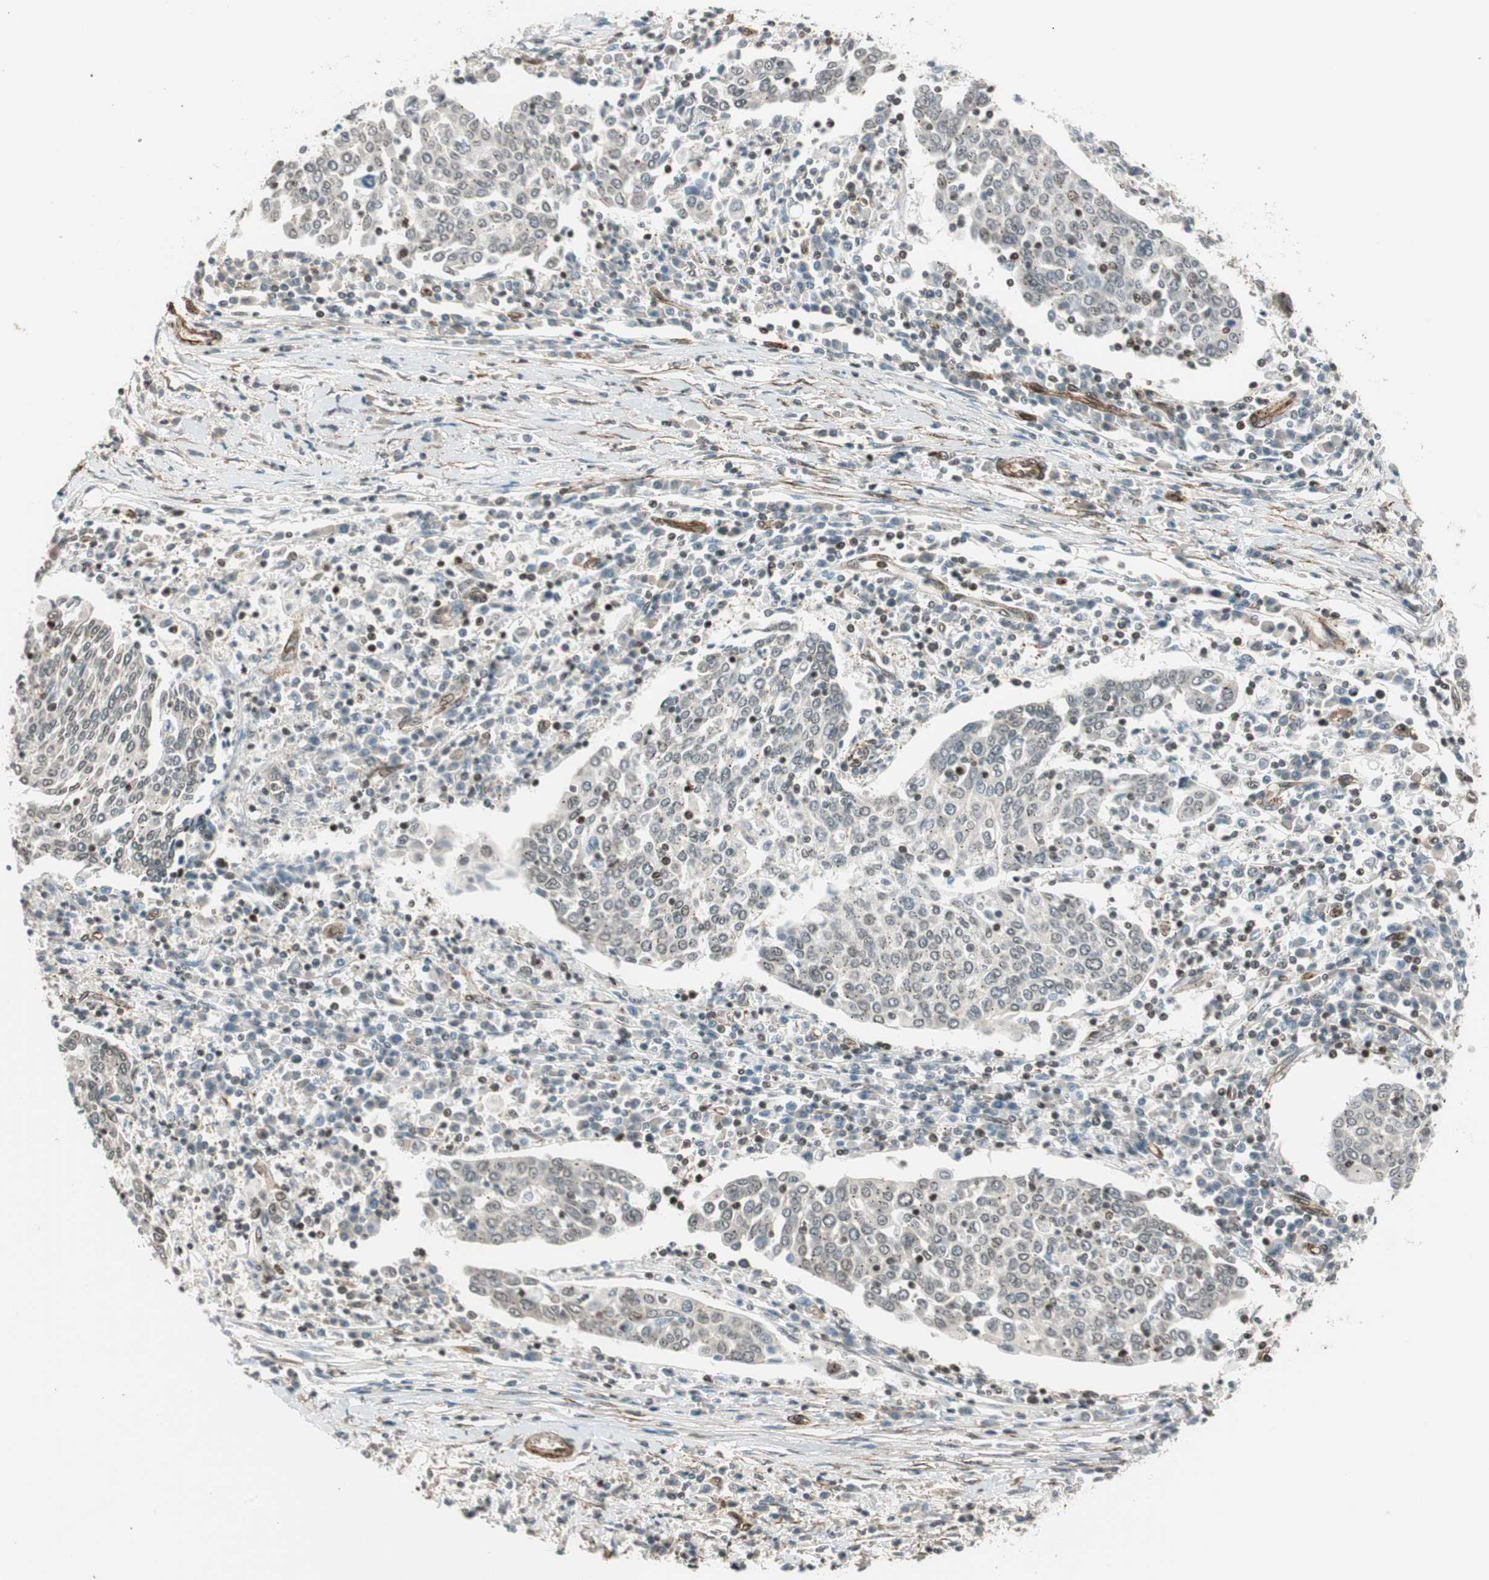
{"staining": {"intensity": "moderate", "quantity": "<25%", "location": "nuclear"}, "tissue": "cervical cancer", "cell_type": "Tumor cells", "image_type": "cancer", "snomed": [{"axis": "morphology", "description": "Squamous cell carcinoma, NOS"}, {"axis": "topography", "description": "Cervix"}], "caption": "A histopathology image of cervical squamous cell carcinoma stained for a protein displays moderate nuclear brown staining in tumor cells. (DAB (3,3'-diaminobenzidine) IHC, brown staining for protein, blue staining for nuclei).", "gene": "CDK19", "patient": {"sex": "female", "age": 40}}